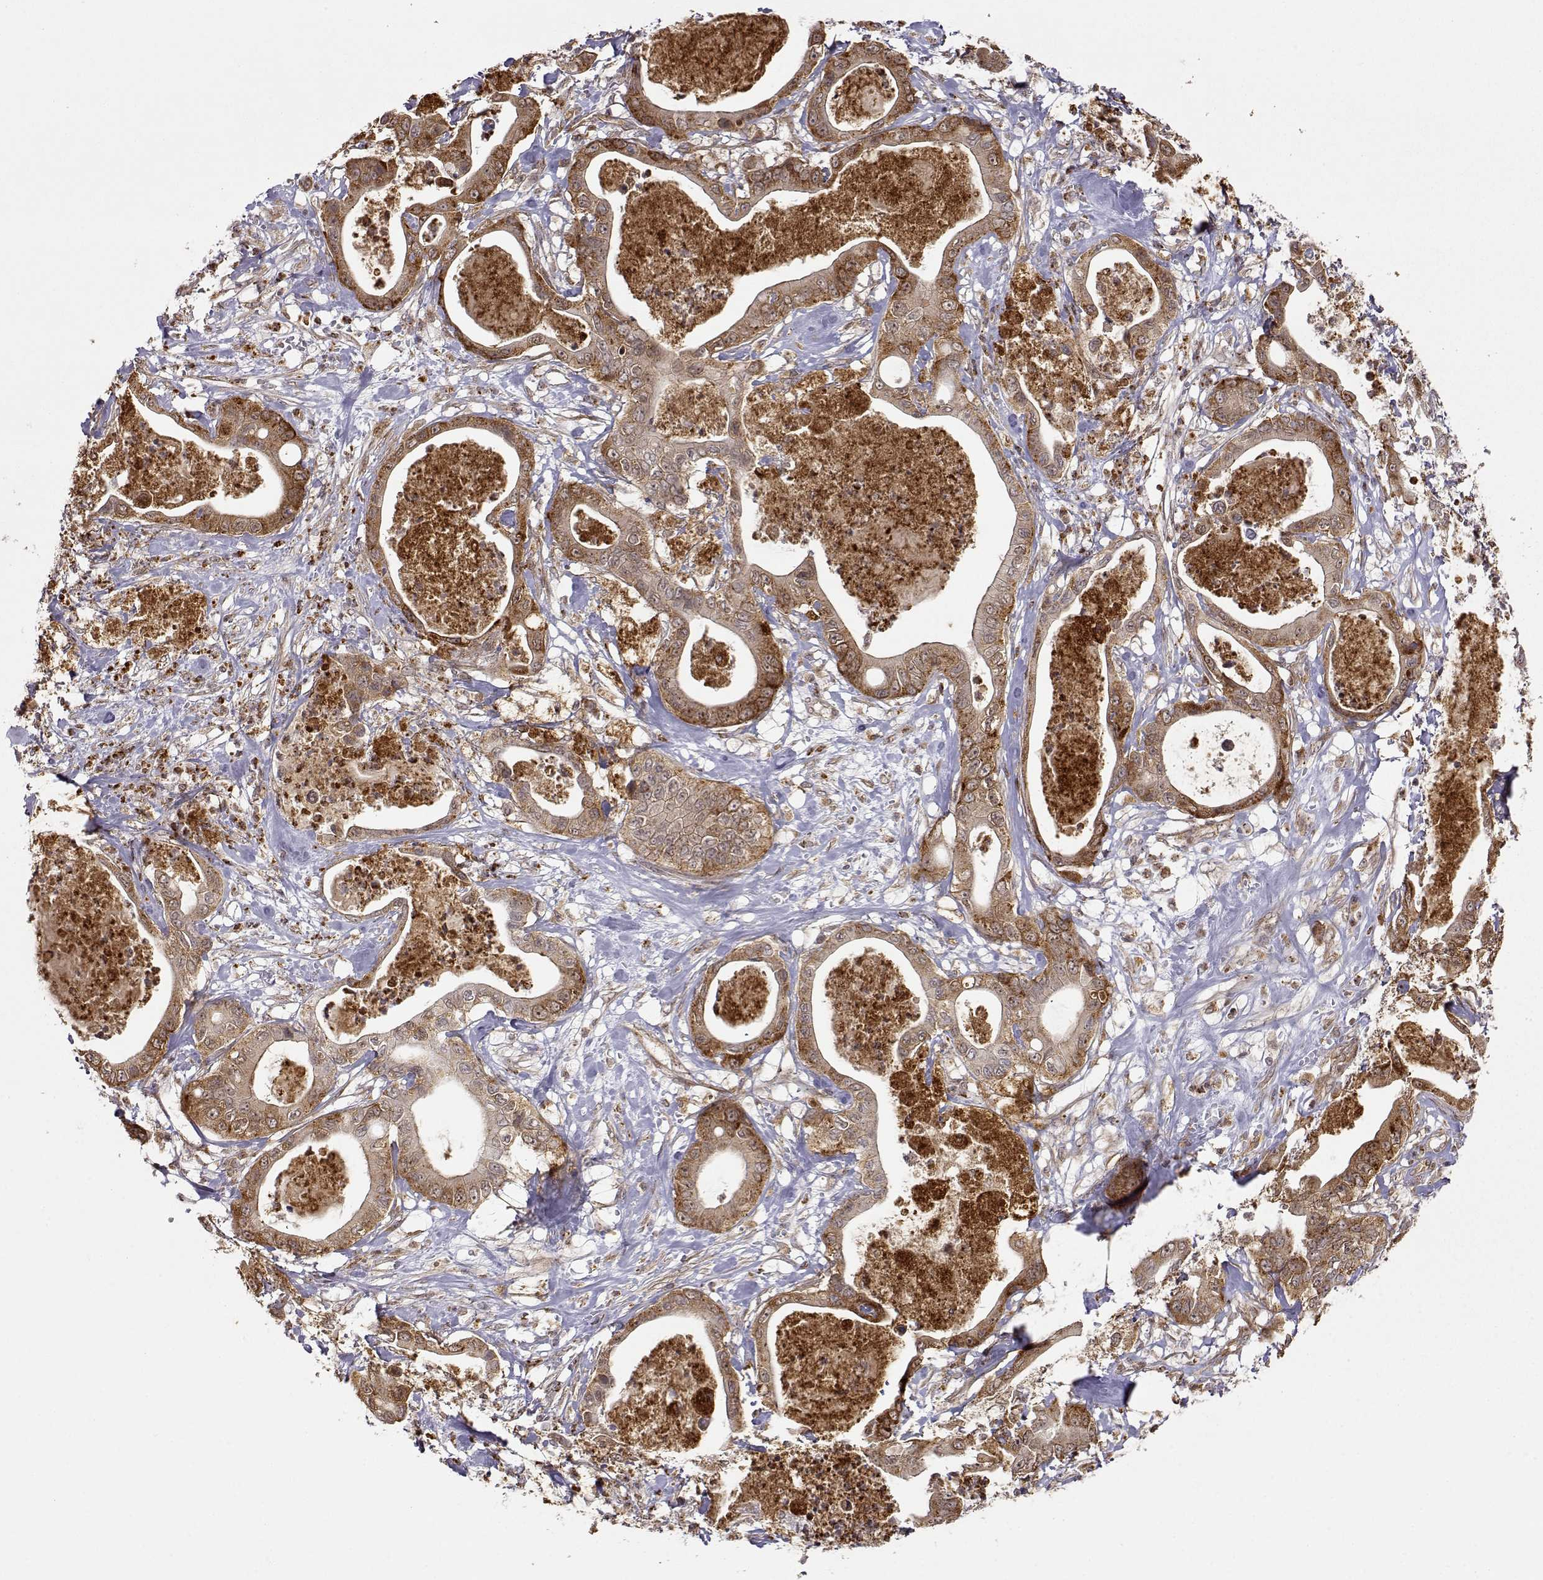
{"staining": {"intensity": "moderate", "quantity": ">75%", "location": "cytoplasmic/membranous"}, "tissue": "pancreatic cancer", "cell_type": "Tumor cells", "image_type": "cancer", "snomed": [{"axis": "morphology", "description": "Adenocarcinoma, NOS"}, {"axis": "topography", "description": "Pancreas"}], "caption": "There is medium levels of moderate cytoplasmic/membranous staining in tumor cells of pancreatic cancer, as demonstrated by immunohistochemical staining (brown color).", "gene": "RNF13", "patient": {"sex": "male", "age": 71}}